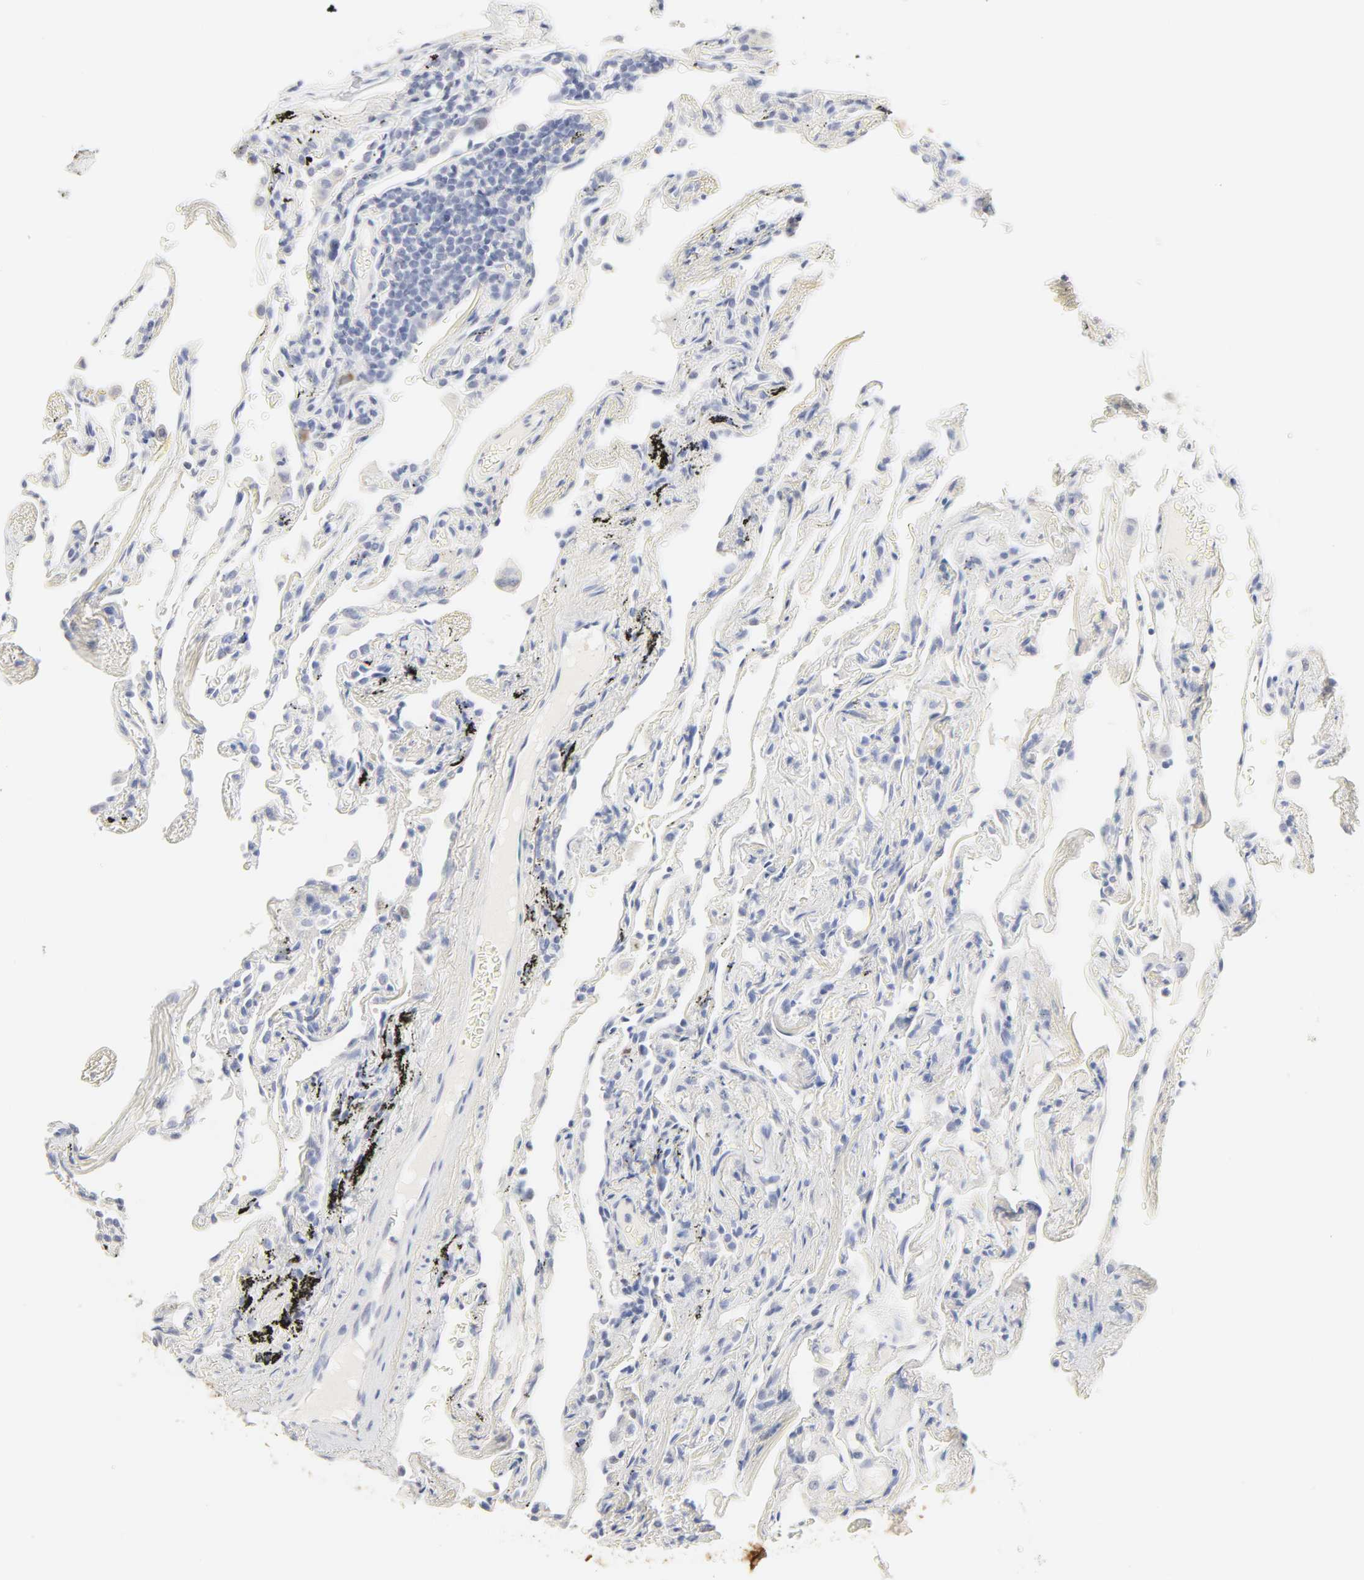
{"staining": {"intensity": "negative", "quantity": "none", "location": "none"}, "tissue": "lung", "cell_type": "Alveolar cells", "image_type": "normal", "snomed": [{"axis": "morphology", "description": "Normal tissue, NOS"}, {"axis": "morphology", "description": "Inflammation, NOS"}, {"axis": "topography", "description": "Lung"}], "caption": "Alveolar cells show no significant protein staining in unremarkable lung.", "gene": "FCGBP", "patient": {"sex": "male", "age": 69}}